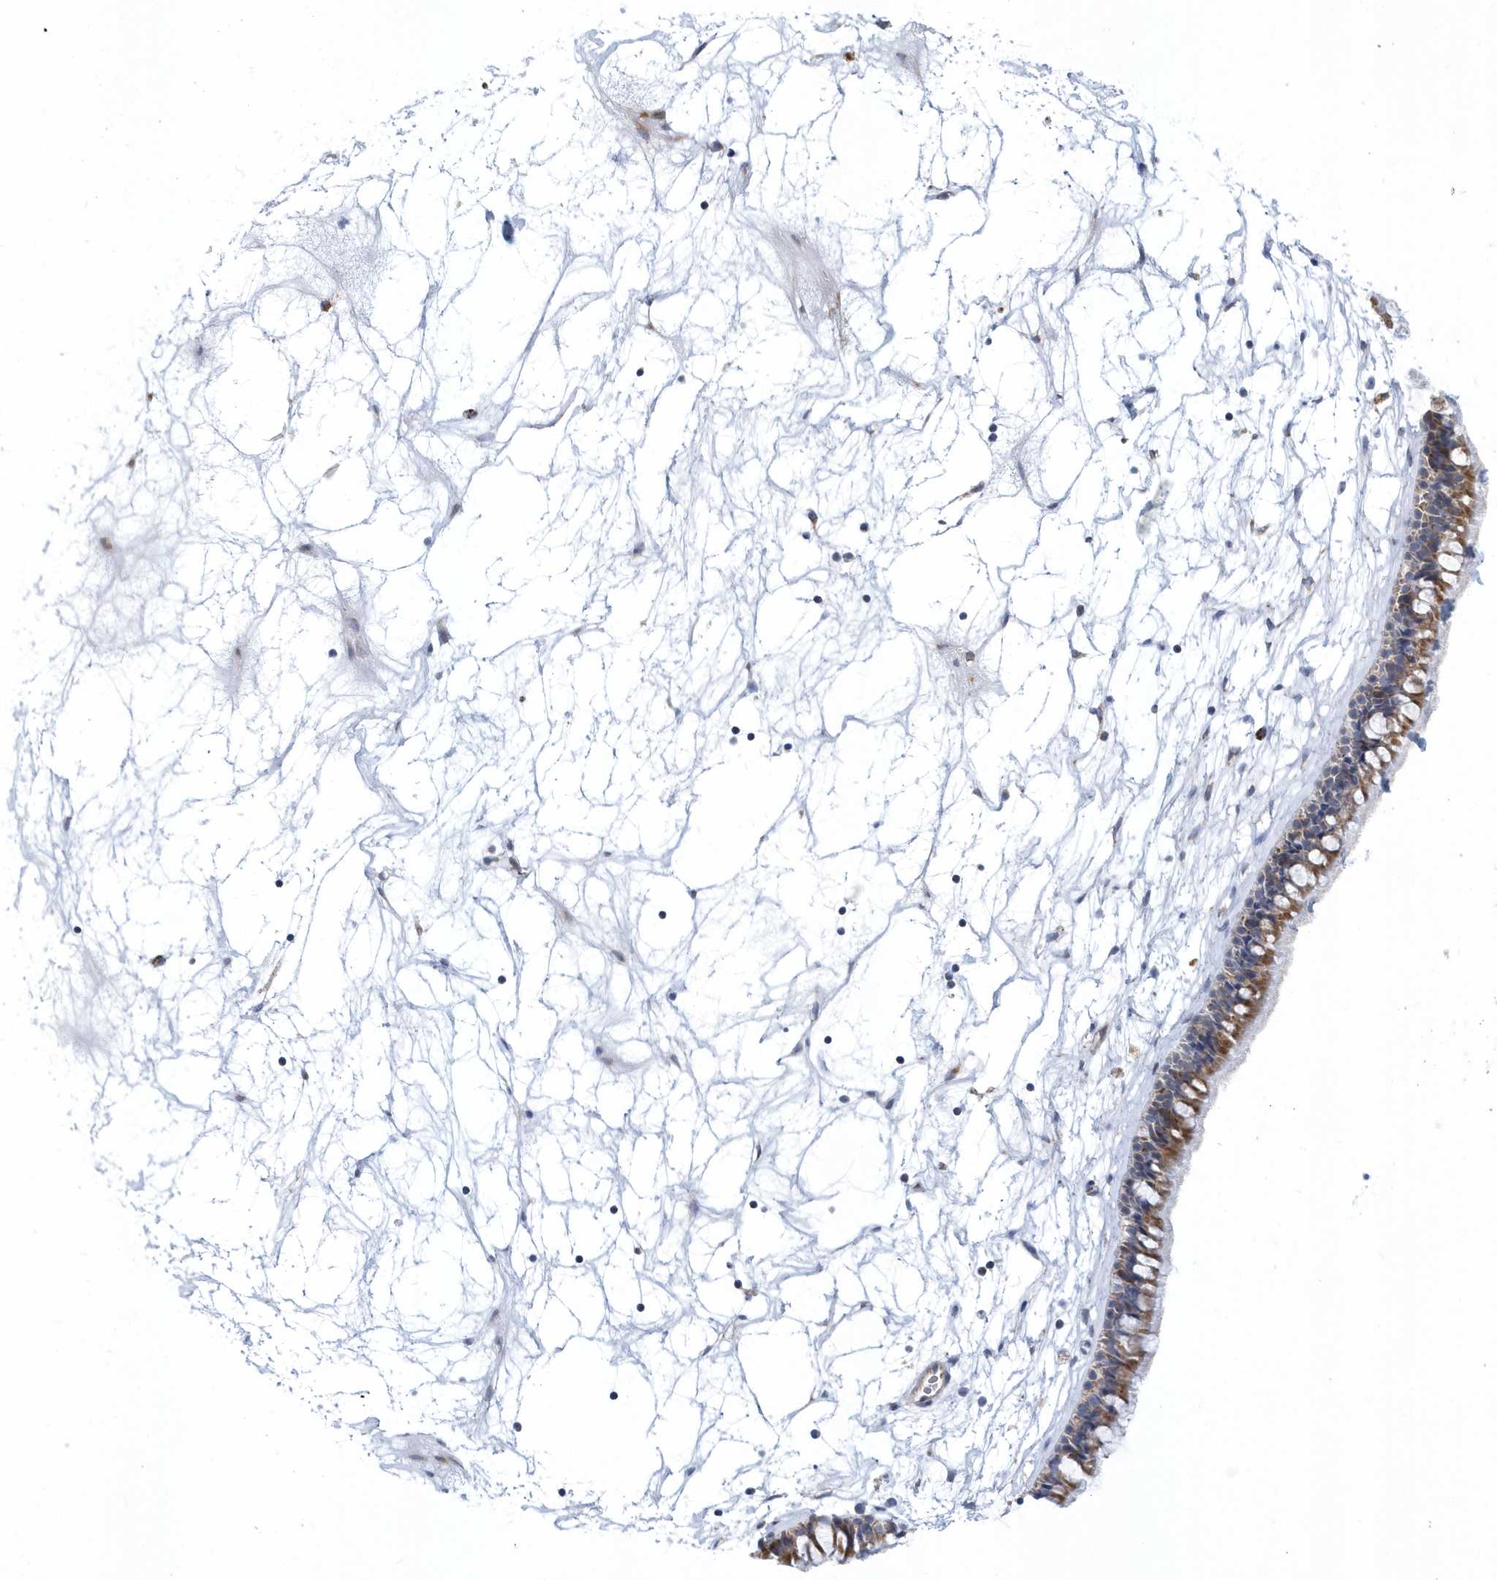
{"staining": {"intensity": "moderate", "quantity": ">75%", "location": "cytoplasmic/membranous"}, "tissue": "nasopharynx", "cell_type": "Respiratory epithelial cells", "image_type": "normal", "snomed": [{"axis": "morphology", "description": "Normal tissue, NOS"}, {"axis": "topography", "description": "Nasopharynx"}], "caption": "IHC micrograph of normal nasopharynx: human nasopharynx stained using immunohistochemistry (IHC) demonstrates medium levels of moderate protein expression localized specifically in the cytoplasmic/membranous of respiratory epithelial cells, appearing as a cytoplasmic/membranous brown color.", "gene": "VWA5B2", "patient": {"sex": "male", "age": 64}}